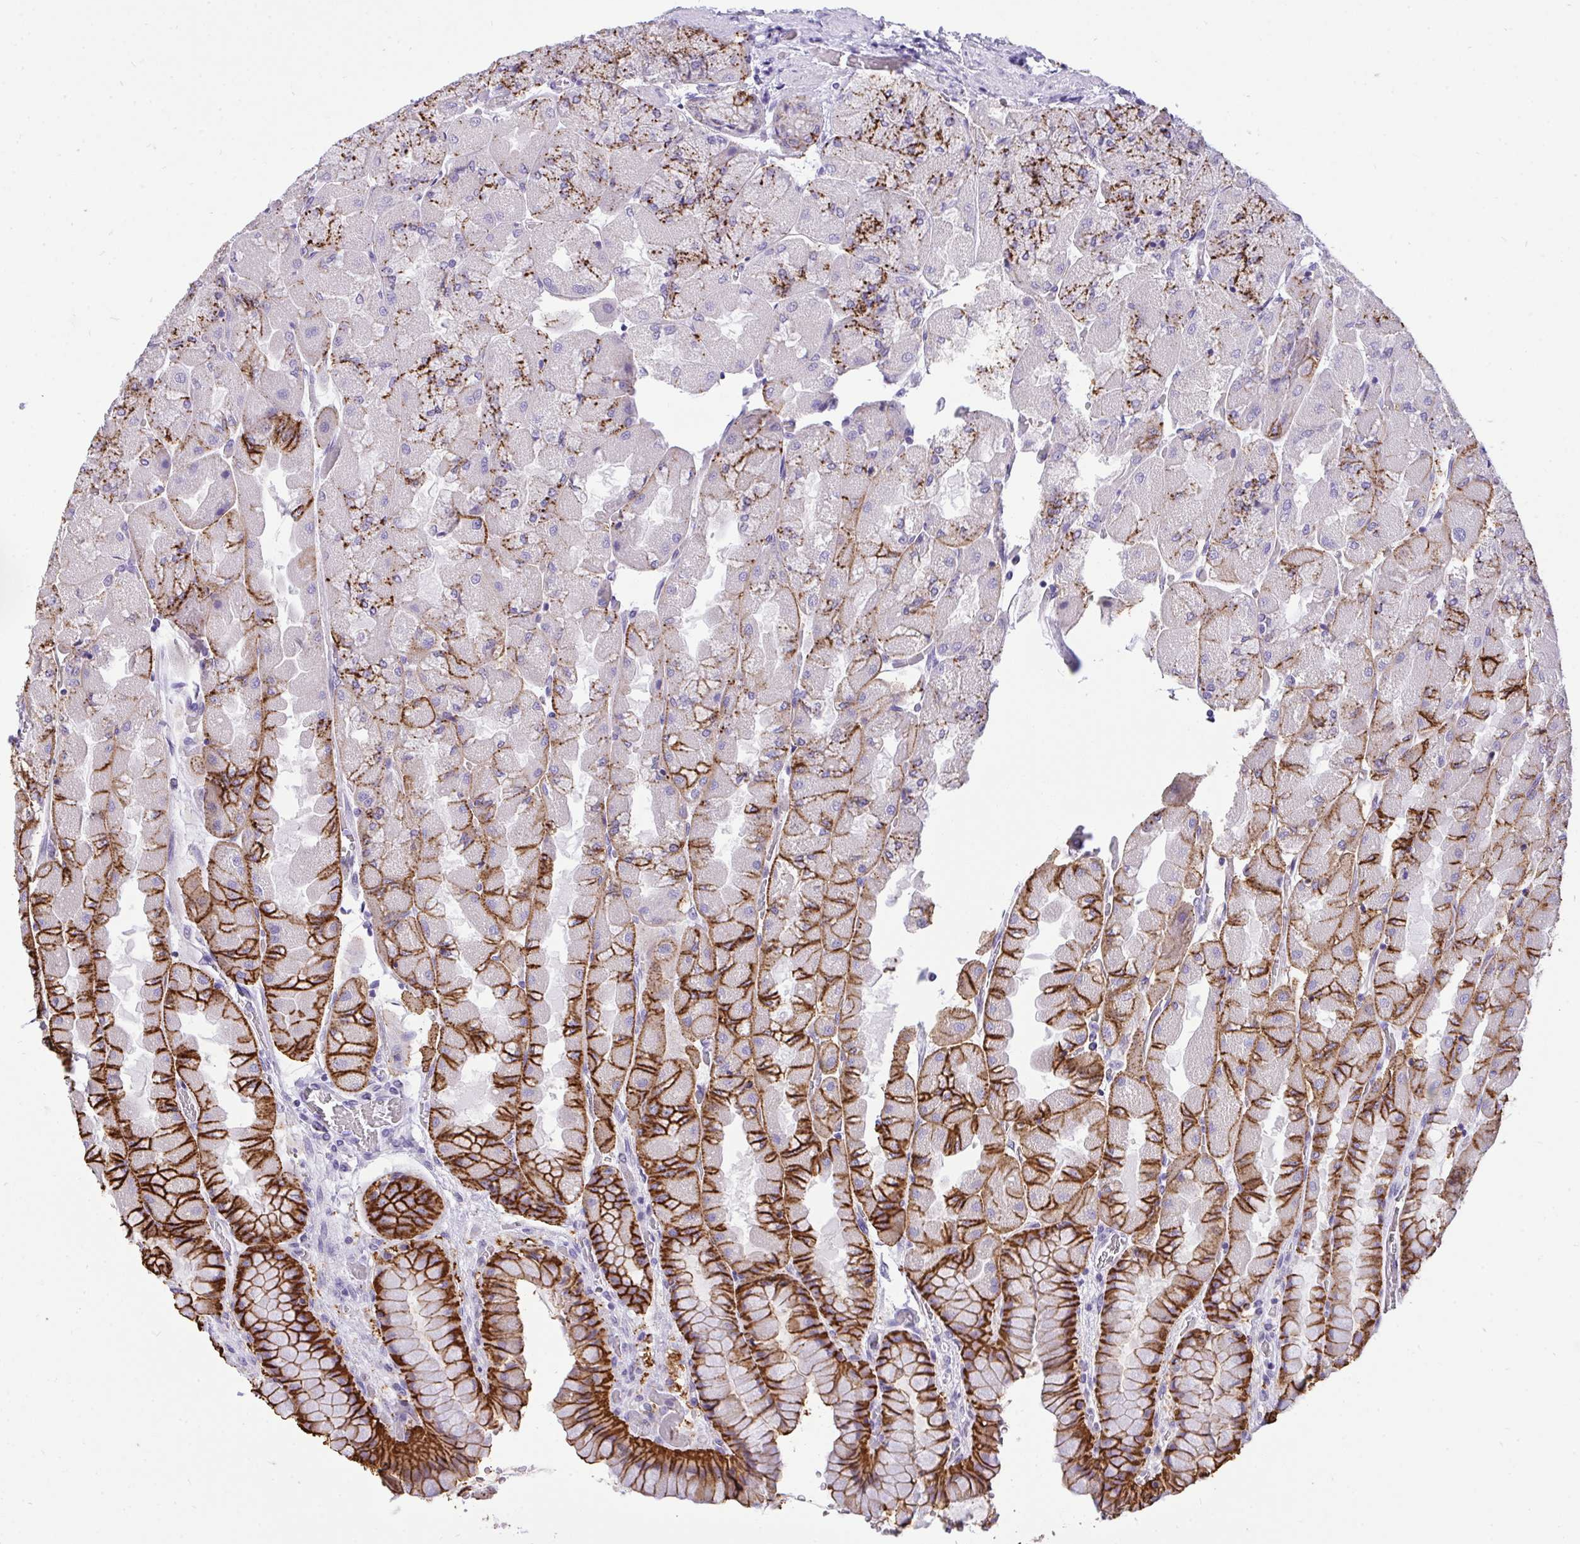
{"staining": {"intensity": "strong", "quantity": "25%-75%", "location": "cytoplasmic/membranous"}, "tissue": "stomach", "cell_type": "Glandular cells", "image_type": "normal", "snomed": [{"axis": "morphology", "description": "Normal tissue, NOS"}, {"axis": "topography", "description": "Stomach"}], "caption": "IHC staining of normal stomach, which demonstrates high levels of strong cytoplasmic/membranous expression in about 25%-75% of glandular cells indicating strong cytoplasmic/membranous protein positivity. The staining was performed using DAB (3,3'-diaminobenzidine) (brown) for protein detection and nuclei were counterstained in hematoxylin (blue).", "gene": "VGLL3", "patient": {"sex": "female", "age": 61}}